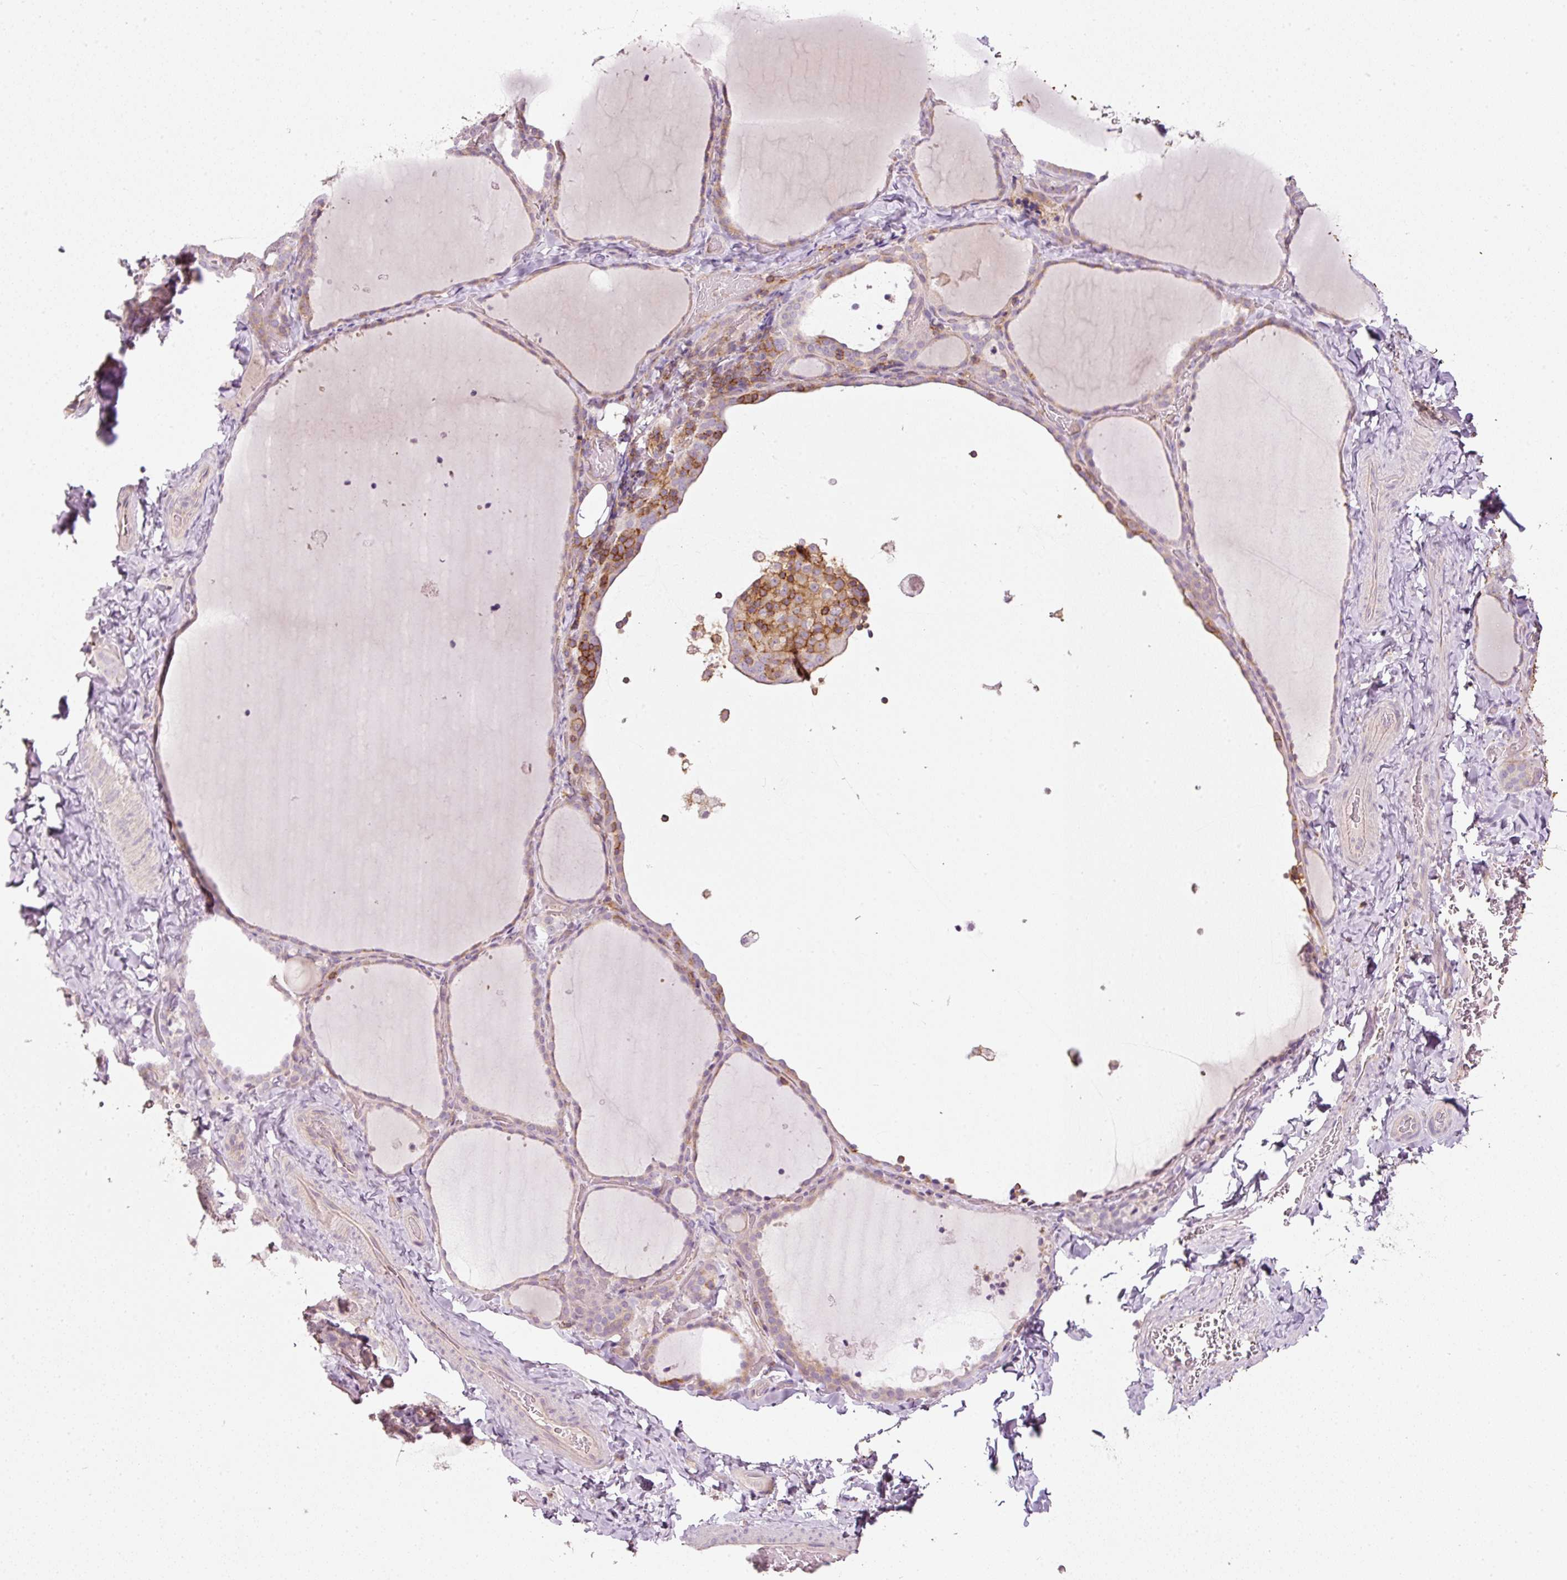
{"staining": {"intensity": "negative", "quantity": "none", "location": "none"}, "tissue": "thyroid gland", "cell_type": "Glandular cells", "image_type": "normal", "snomed": [{"axis": "morphology", "description": "Normal tissue, NOS"}, {"axis": "topography", "description": "Thyroid gland"}], "caption": "This is an IHC micrograph of normal human thyroid gland. There is no positivity in glandular cells.", "gene": "SIPA1", "patient": {"sex": "female", "age": 22}}